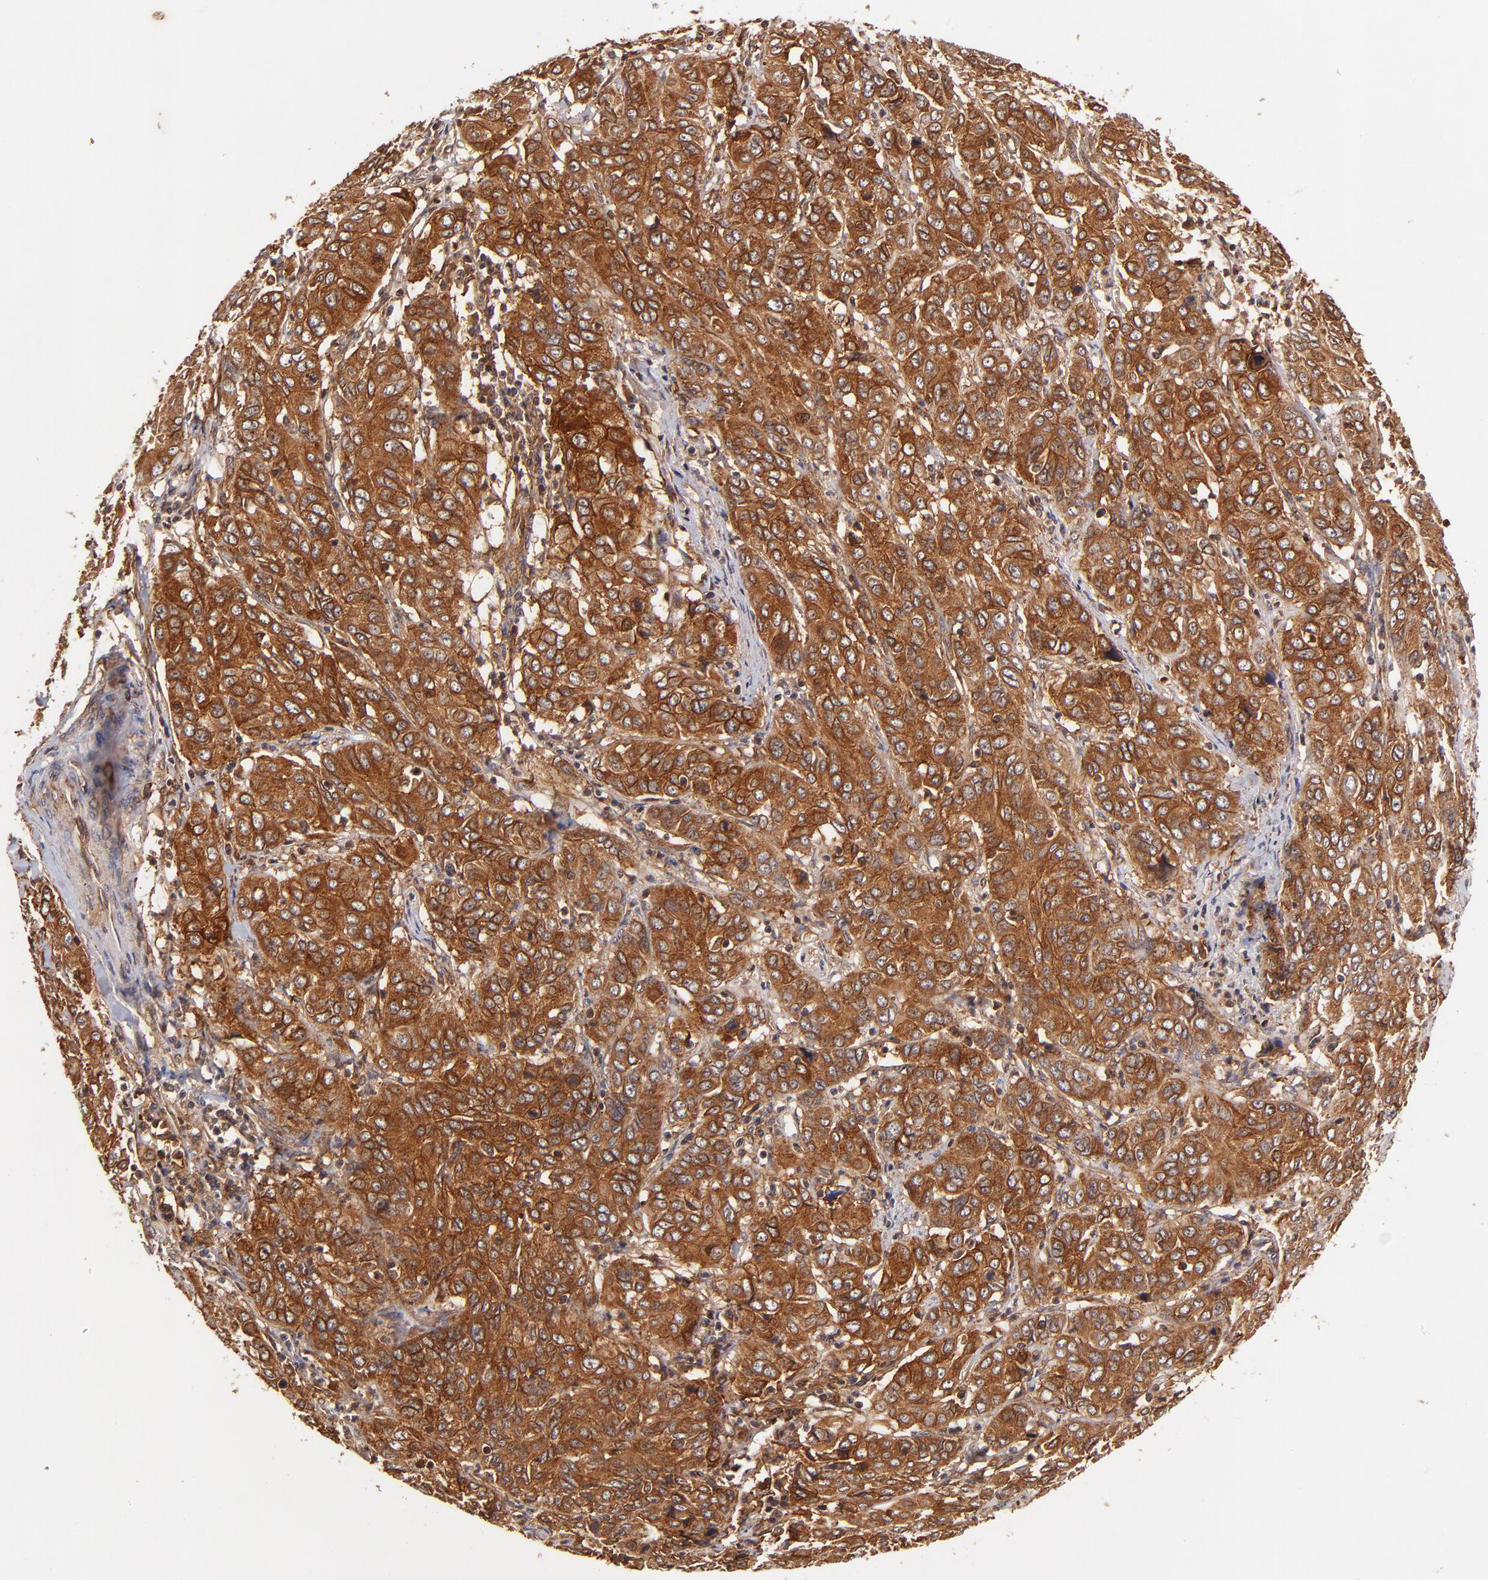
{"staining": {"intensity": "strong", "quantity": ">75%", "location": "cytoplasmic/membranous"}, "tissue": "cervical cancer", "cell_type": "Tumor cells", "image_type": "cancer", "snomed": [{"axis": "morphology", "description": "Squamous cell carcinoma, NOS"}, {"axis": "topography", "description": "Cervix"}], "caption": "There is high levels of strong cytoplasmic/membranous expression in tumor cells of squamous cell carcinoma (cervical), as demonstrated by immunohistochemical staining (brown color).", "gene": "ITGB1", "patient": {"sex": "female", "age": 38}}